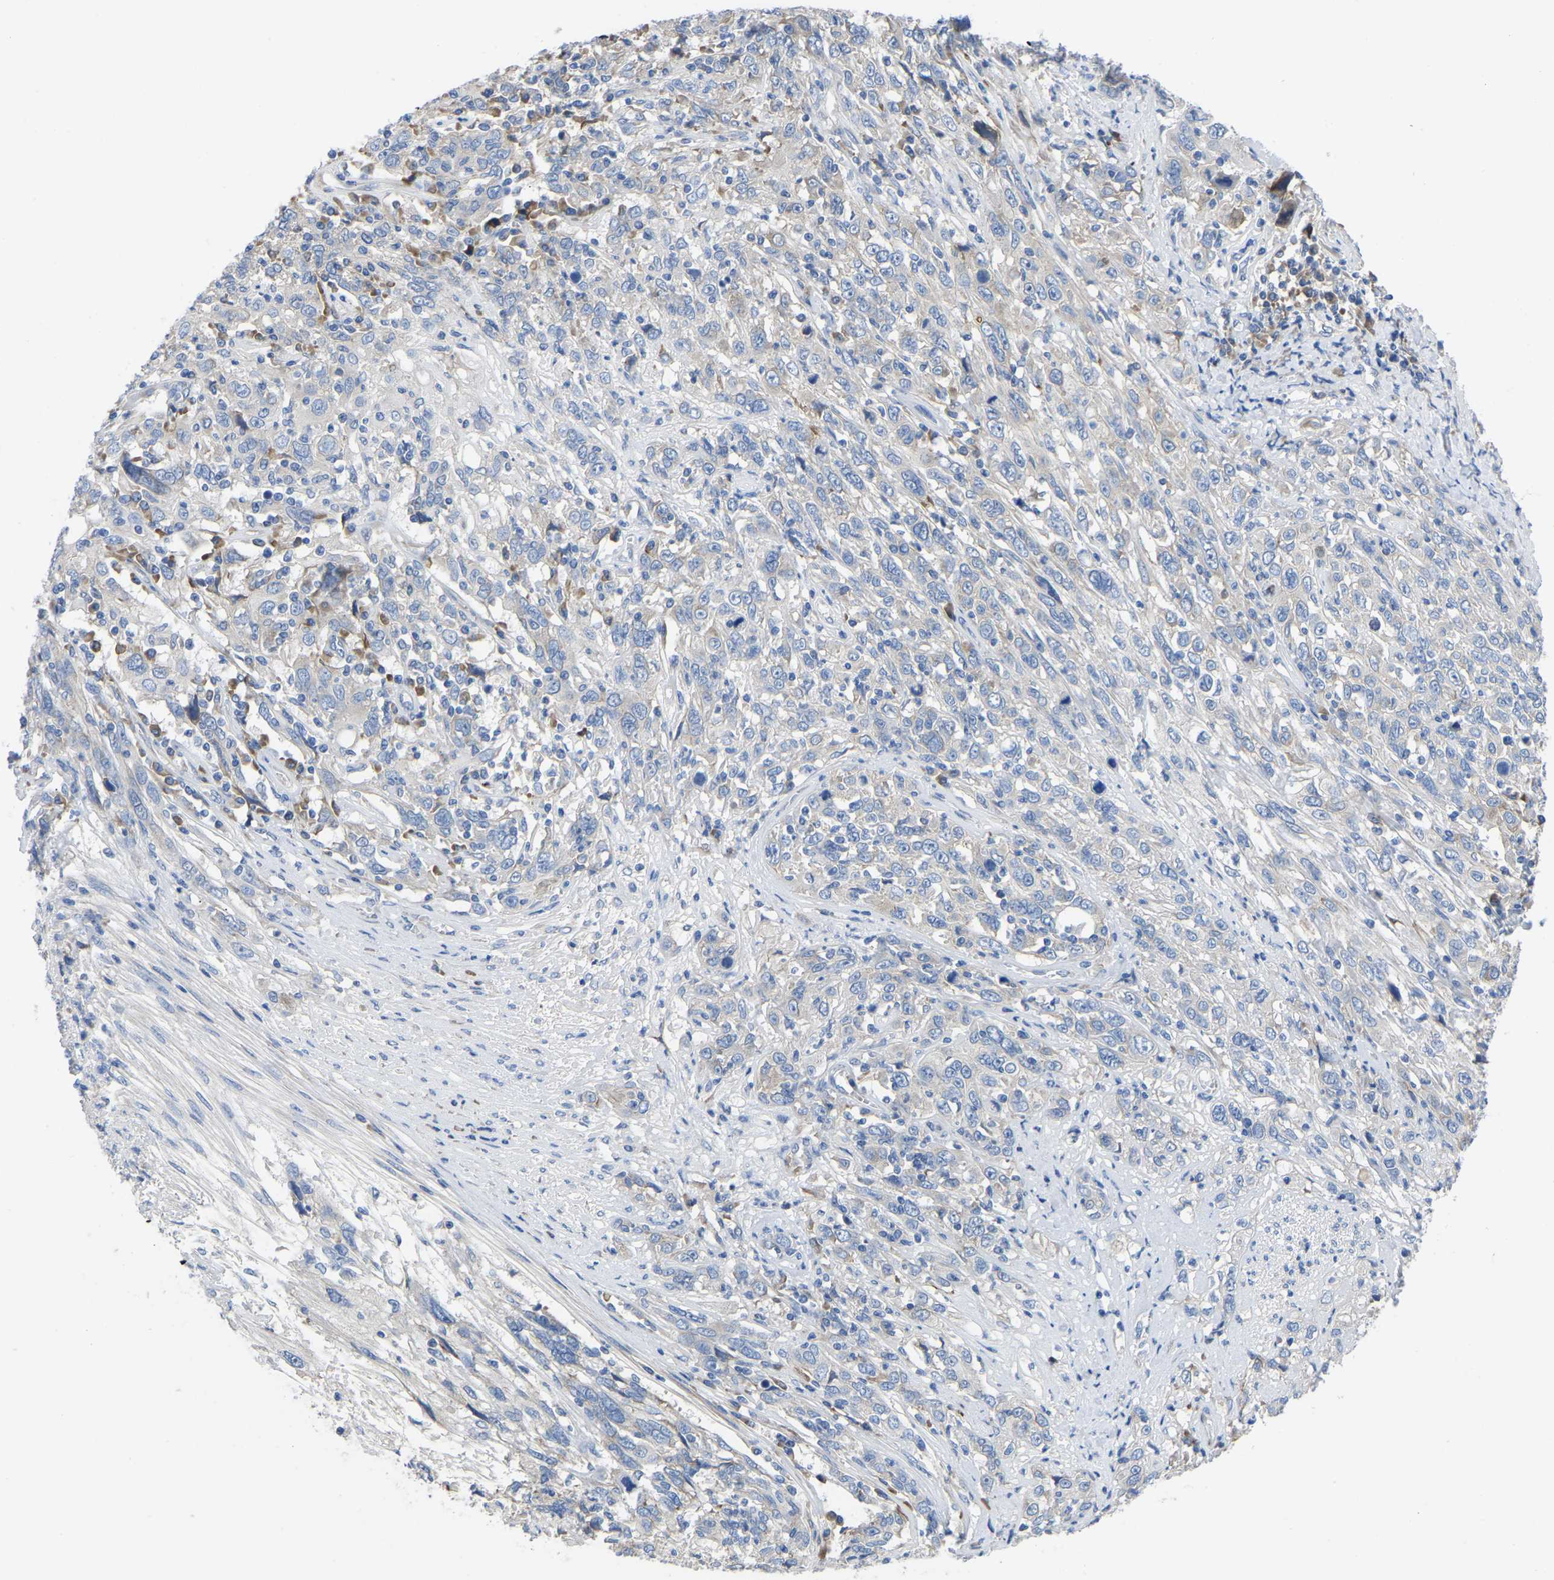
{"staining": {"intensity": "negative", "quantity": "none", "location": "none"}, "tissue": "cervical cancer", "cell_type": "Tumor cells", "image_type": "cancer", "snomed": [{"axis": "morphology", "description": "Squamous cell carcinoma, NOS"}, {"axis": "topography", "description": "Cervix"}], "caption": "Protein analysis of cervical cancer (squamous cell carcinoma) shows no significant staining in tumor cells.", "gene": "ABCA10", "patient": {"sex": "female", "age": 46}}